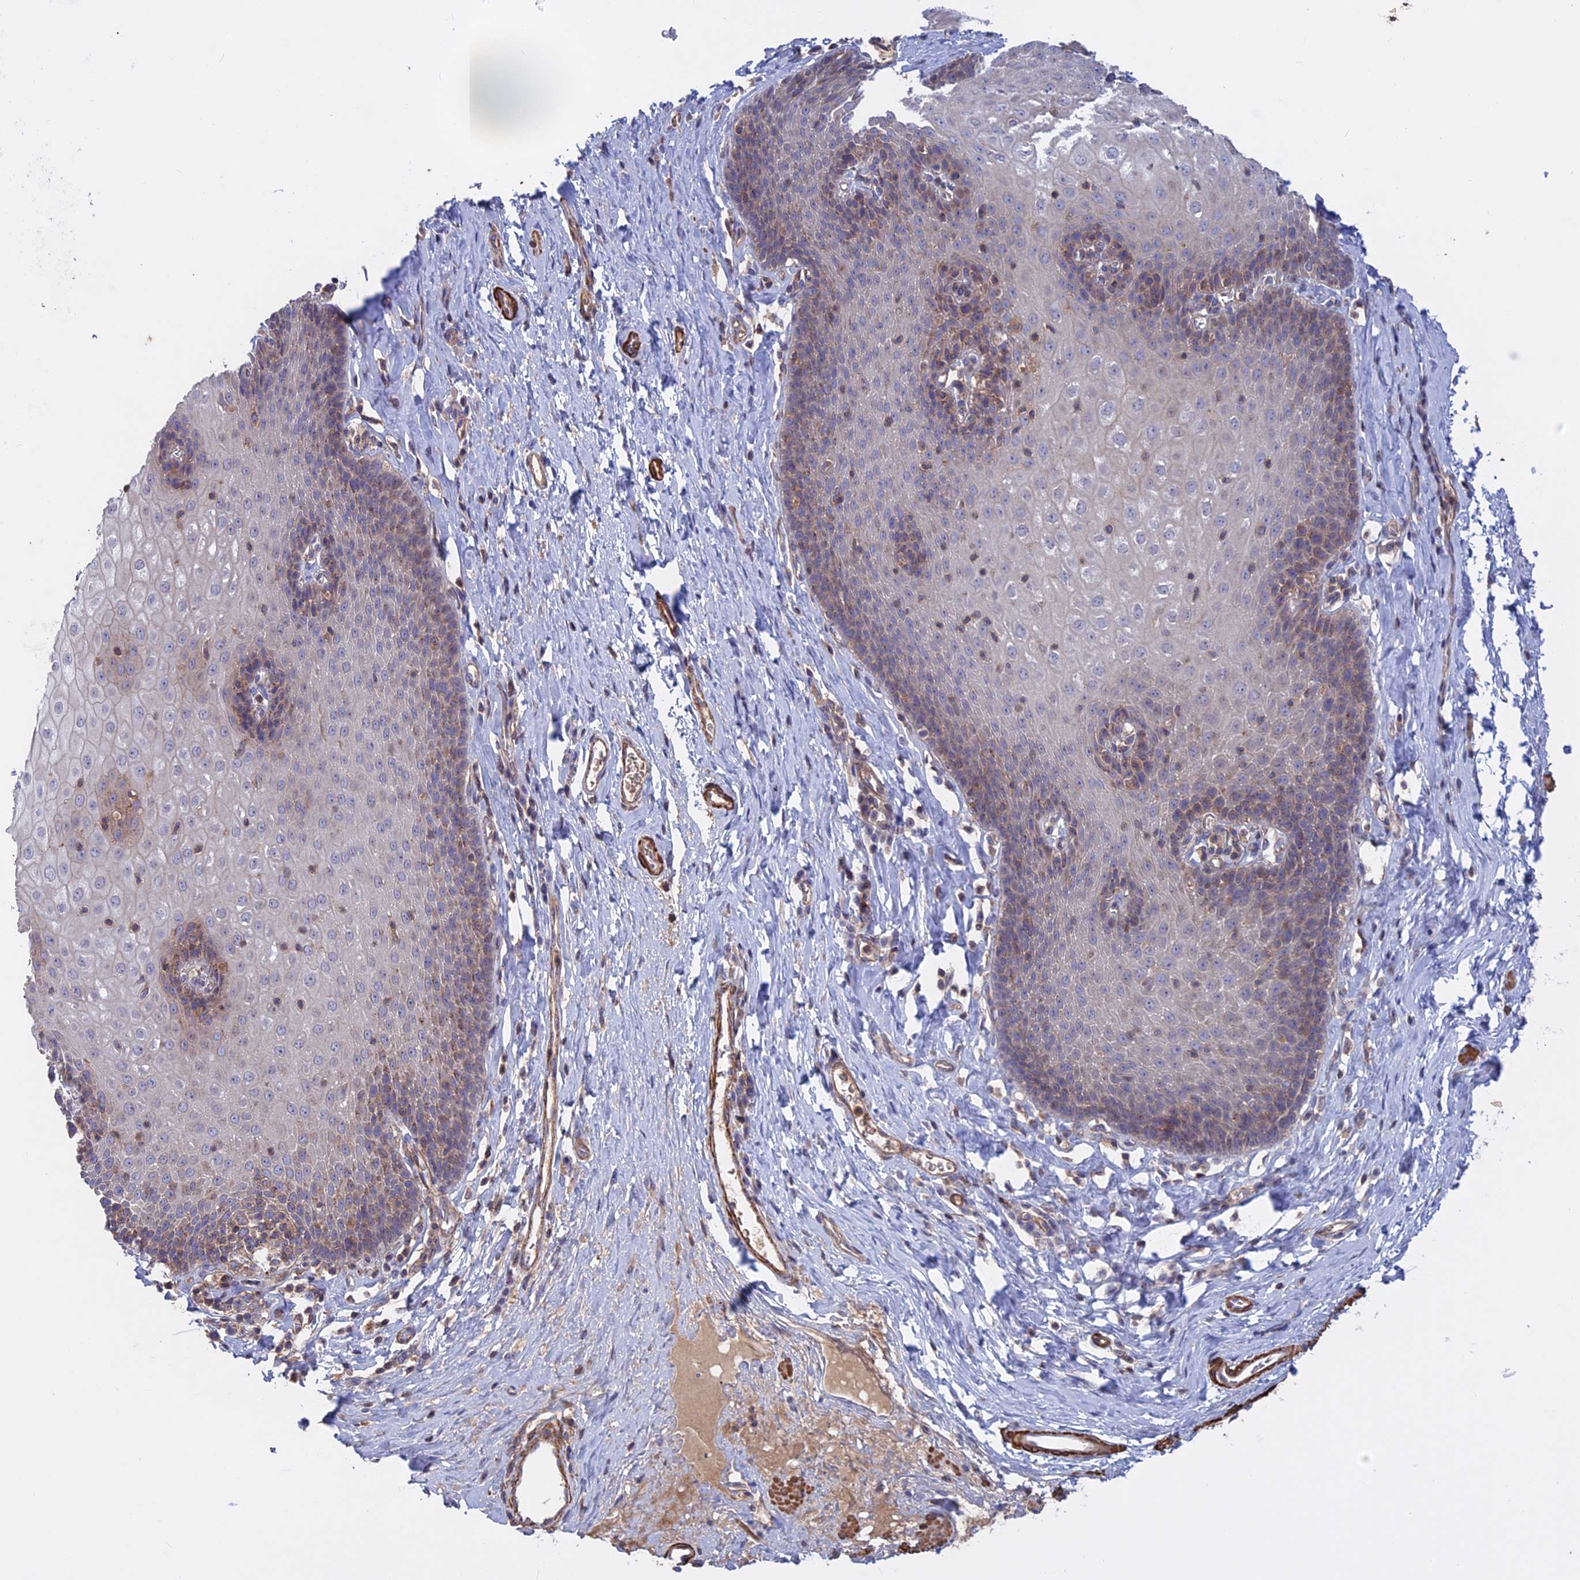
{"staining": {"intensity": "weak", "quantity": "<25%", "location": "cytoplasmic/membranous"}, "tissue": "esophagus", "cell_type": "Squamous epithelial cells", "image_type": "normal", "snomed": [{"axis": "morphology", "description": "Normal tissue, NOS"}, {"axis": "topography", "description": "Esophagus"}], "caption": "Protein analysis of unremarkable esophagus demonstrates no significant expression in squamous epithelial cells.", "gene": "LYPD5", "patient": {"sex": "female", "age": 61}}